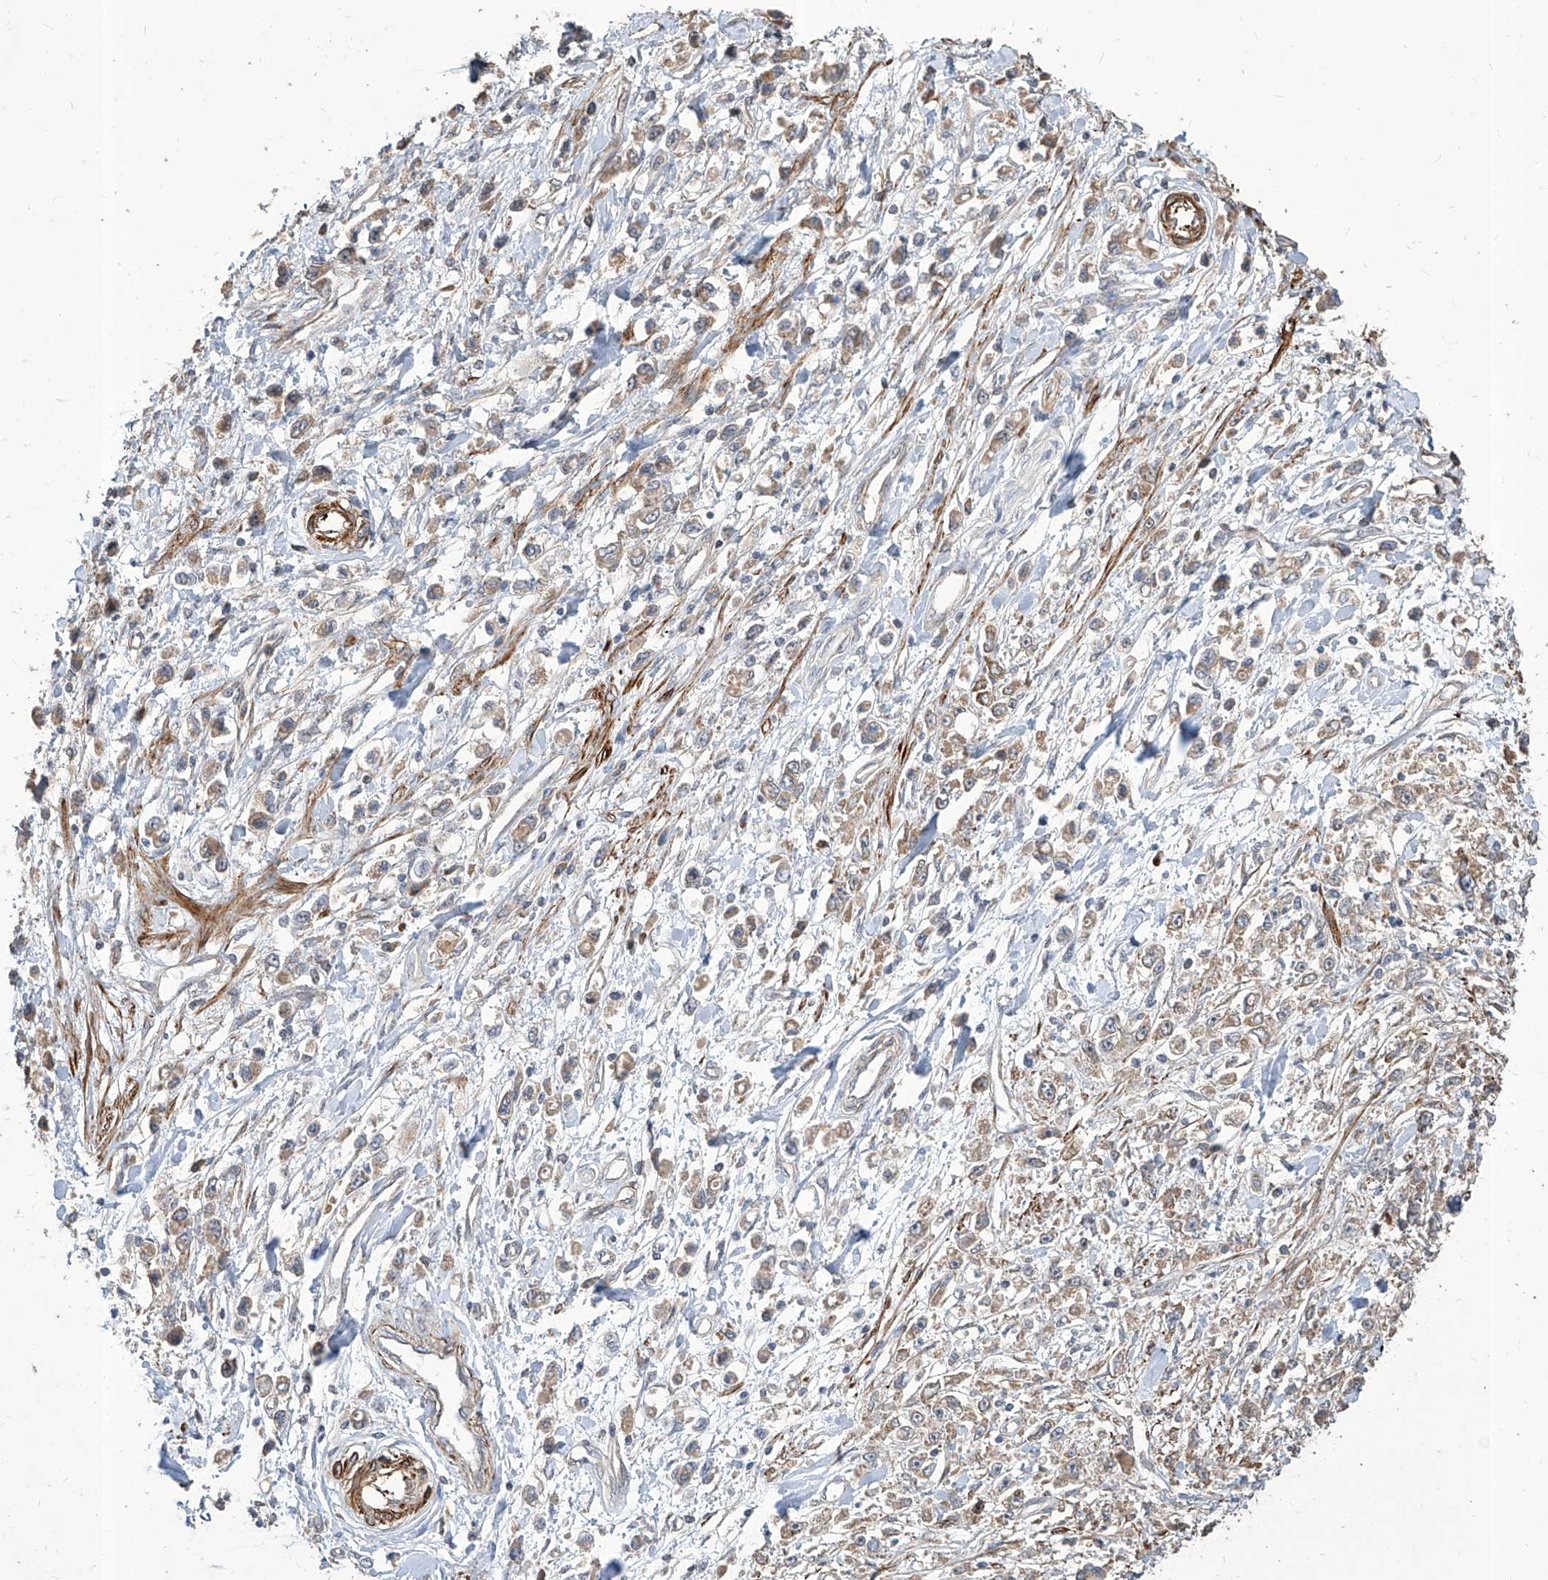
{"staining": {"intensity": "weak", "quantity": ">75%", "location": "cytoplasmic/membranous"}, "tissue": "stomach cancer", "cell_type": "Tumor cells", "image_type": "cancer", "snomed": [{"axis": "morphology", "description": "Adenocarcinoma, NOS"}, {"axis": "topography", "description": "Stomach"}], "caption": "Protein staining of stomach adenocarcinoma tissue exhibits weak cytoplasmic/membranous expression in approximately >75% of tumor cells.", "gene": "FAM83B", "patient": {"sex": "female", "age": 59}}